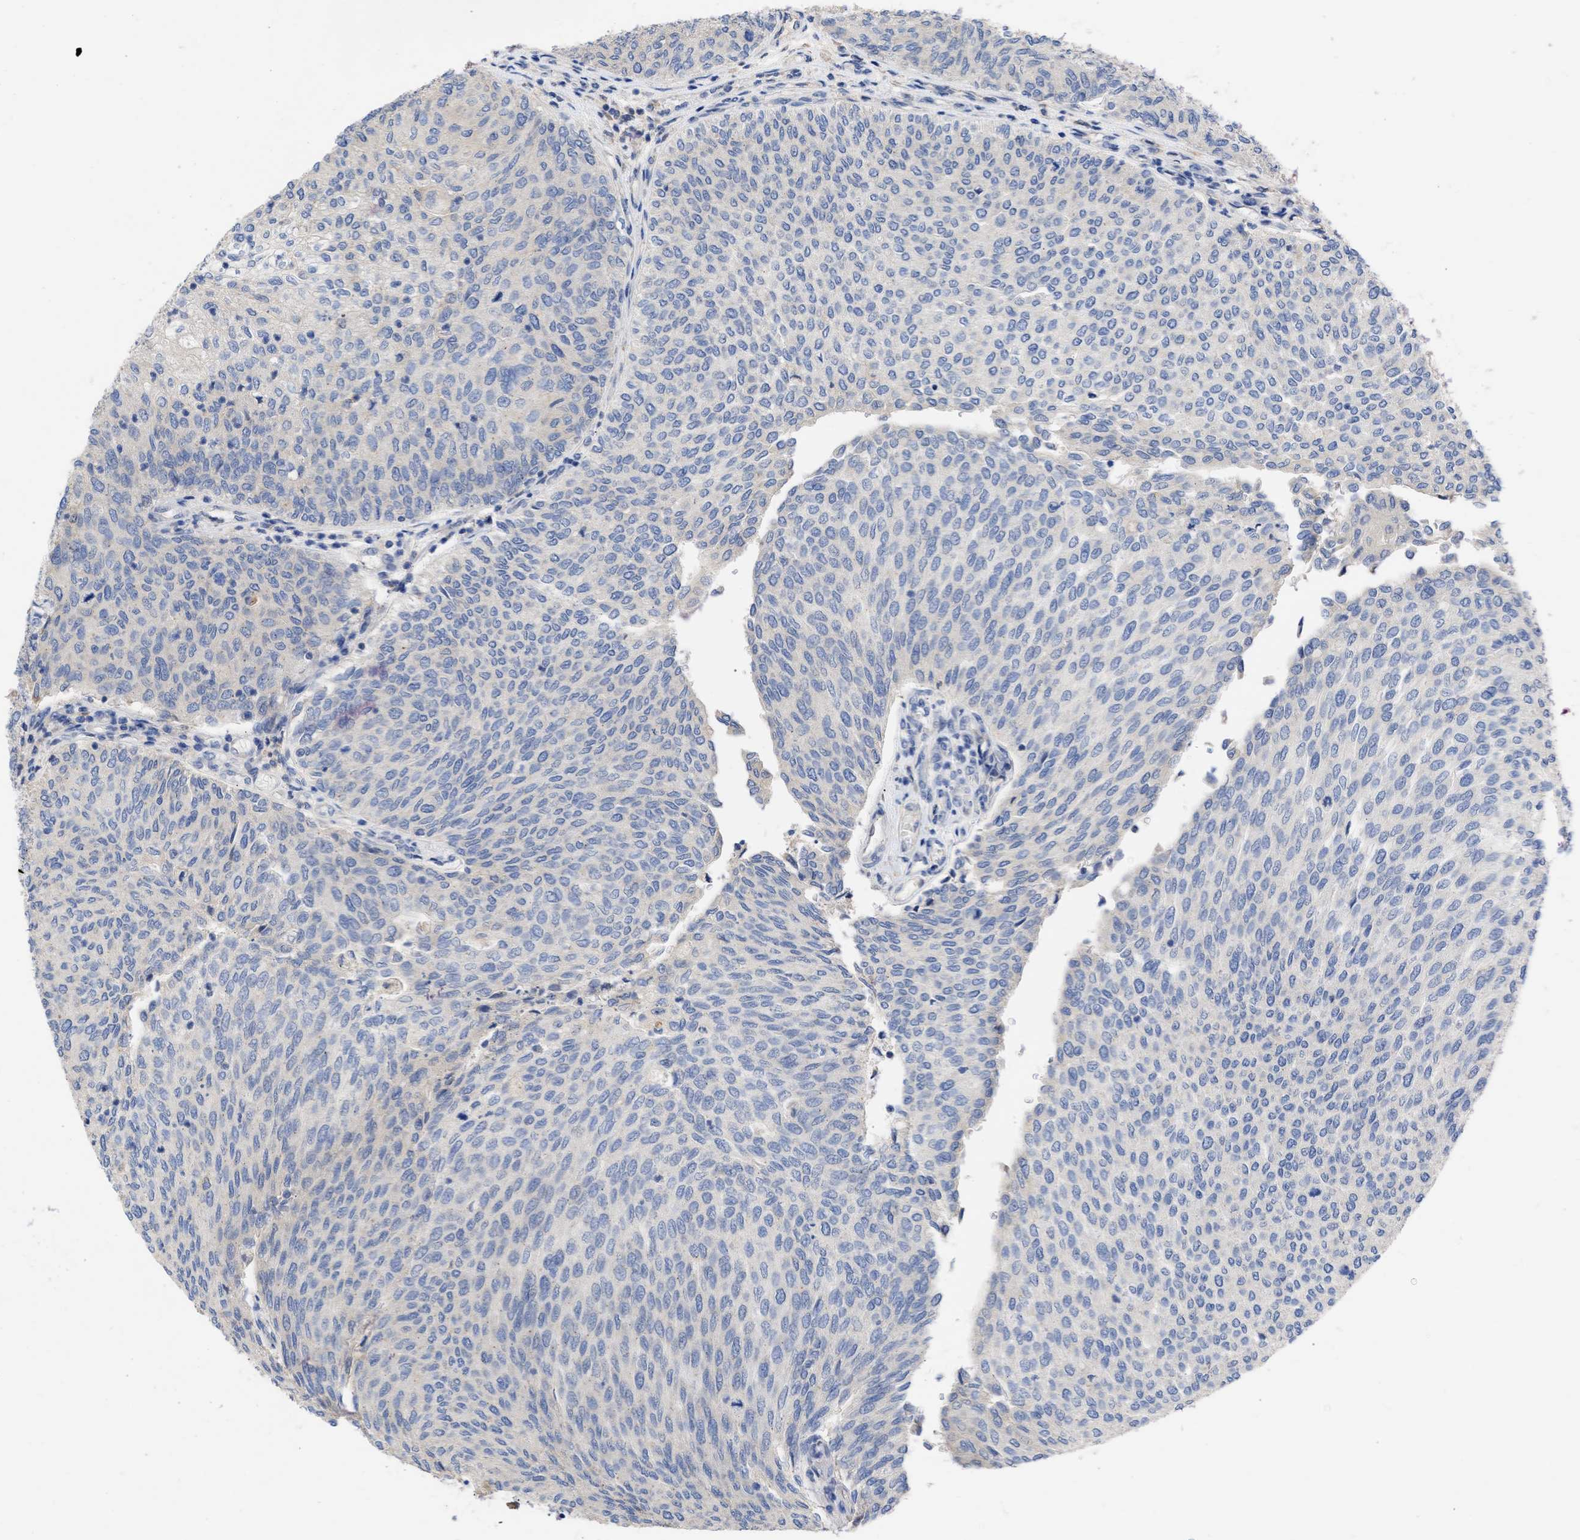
{"staining": {"intensity": "negative", "quantity": "none", "location": "none"}, "tissue": "urothelial cancer", "cell_type": "Tumor cells", "image_type": "cancer", "snomed": [{"axis": "morphology", "description": "Urothelial carcinoma, Low grade"}, {"axis": "topography", "description": "Urinary bladder"}], "caption": "Immunohistochemistry image of neoplastic tissue: urothelial carcinoma (low-grade) stained with DAB exhibits no significant protein positivity in tumor cells.", "gene": "ARHGEF4", "patient": {"sex": "female", "age": 79}}